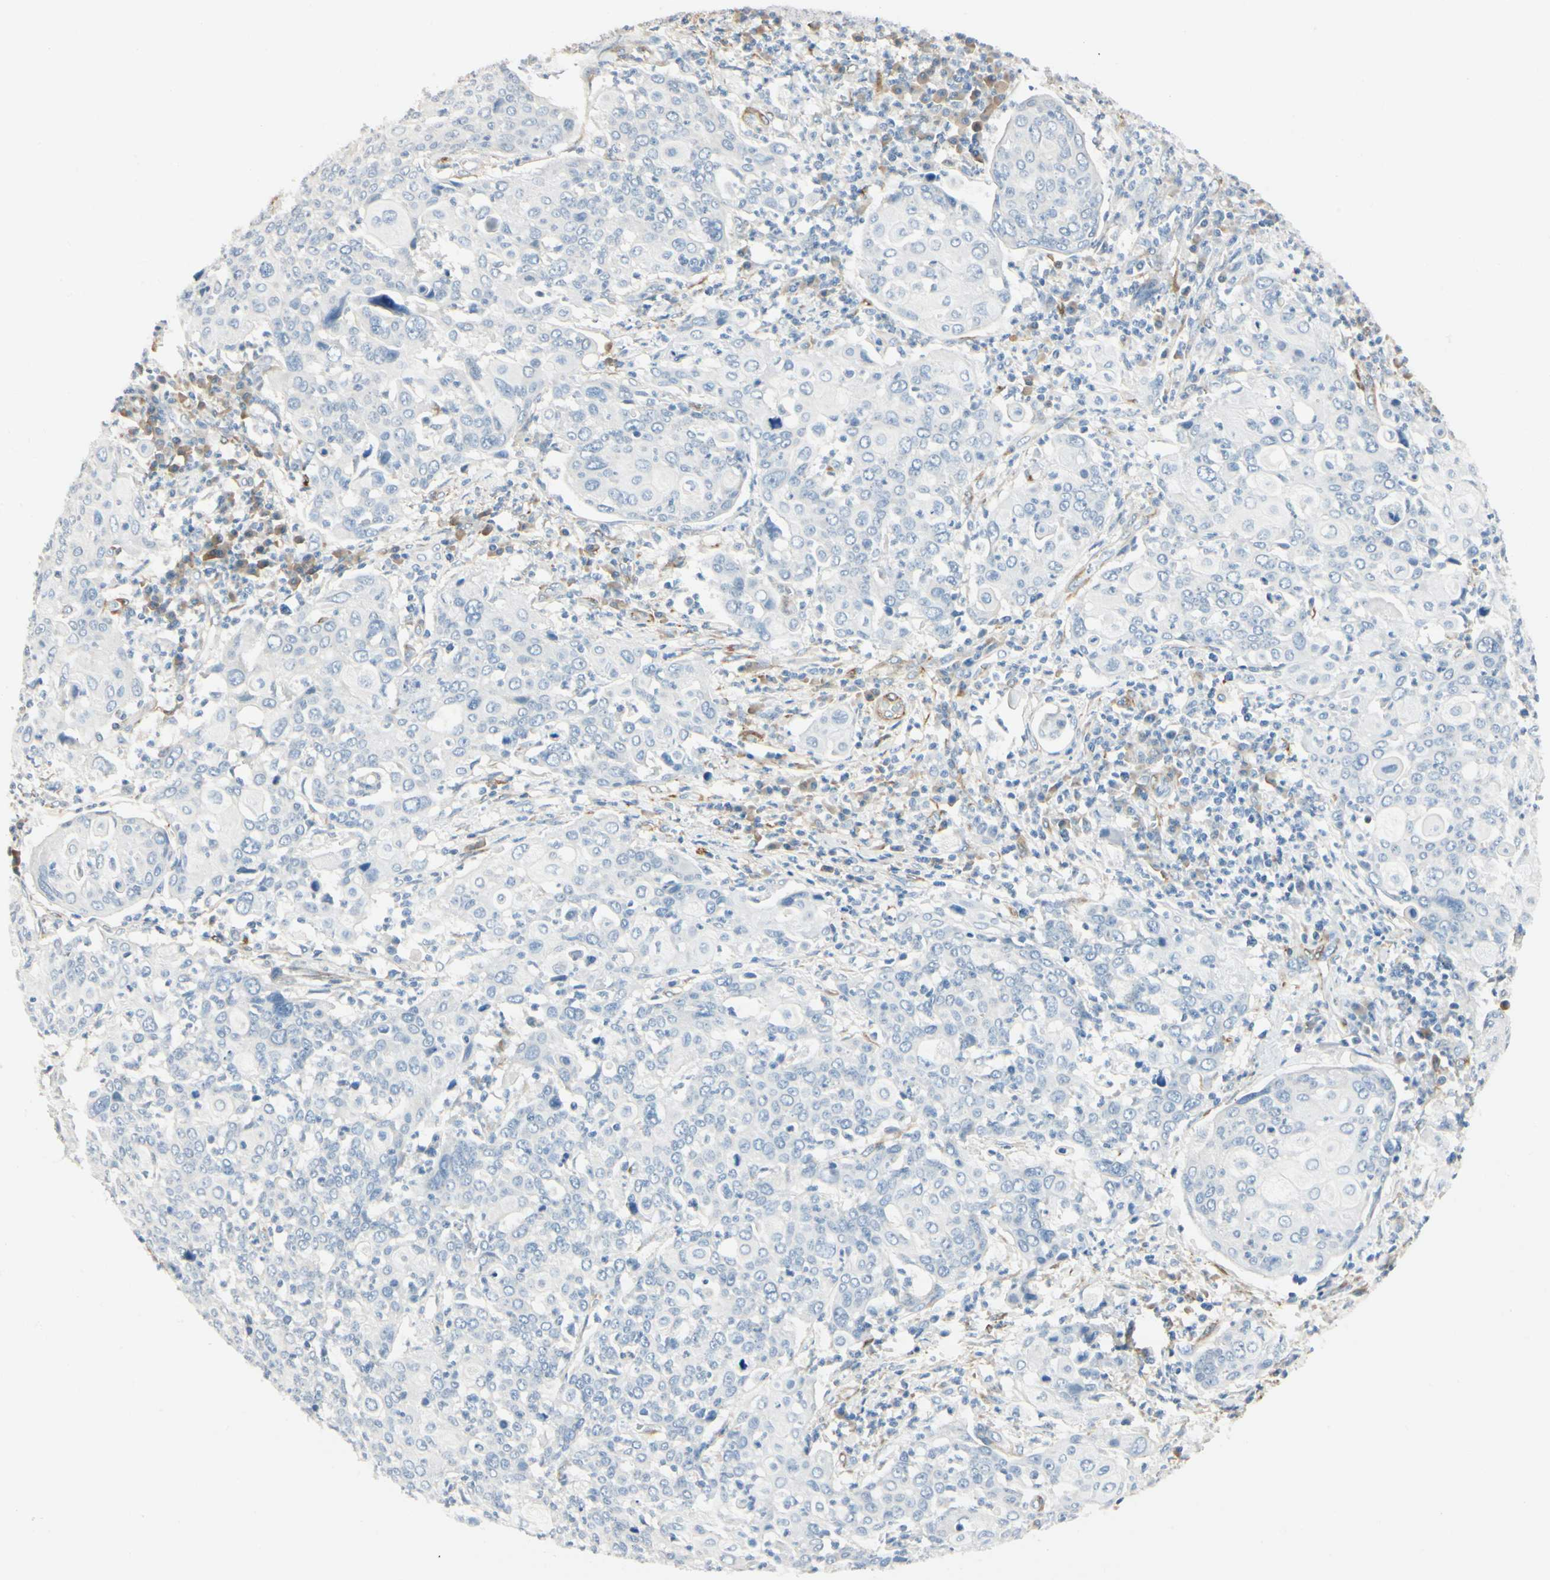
{"staining": {"intensity": "negative", "quantity": "none", "location": "none"}, "tissue": "cervical cancer", "cell_type": "Tumor cells", "image_type": "cancer", "snomed": [{"axis": "morphology", "description": "Squamous cell carcinoma, NOS"}, {"axis": "topography", "description": "Cervix"}], "caption": "Protein analysis of squamous cell carcinoma (cervical) shows no significant positivity in tumor cells.", "gene": "AMPH", "patient": {"sex": "female", "age": 40}}